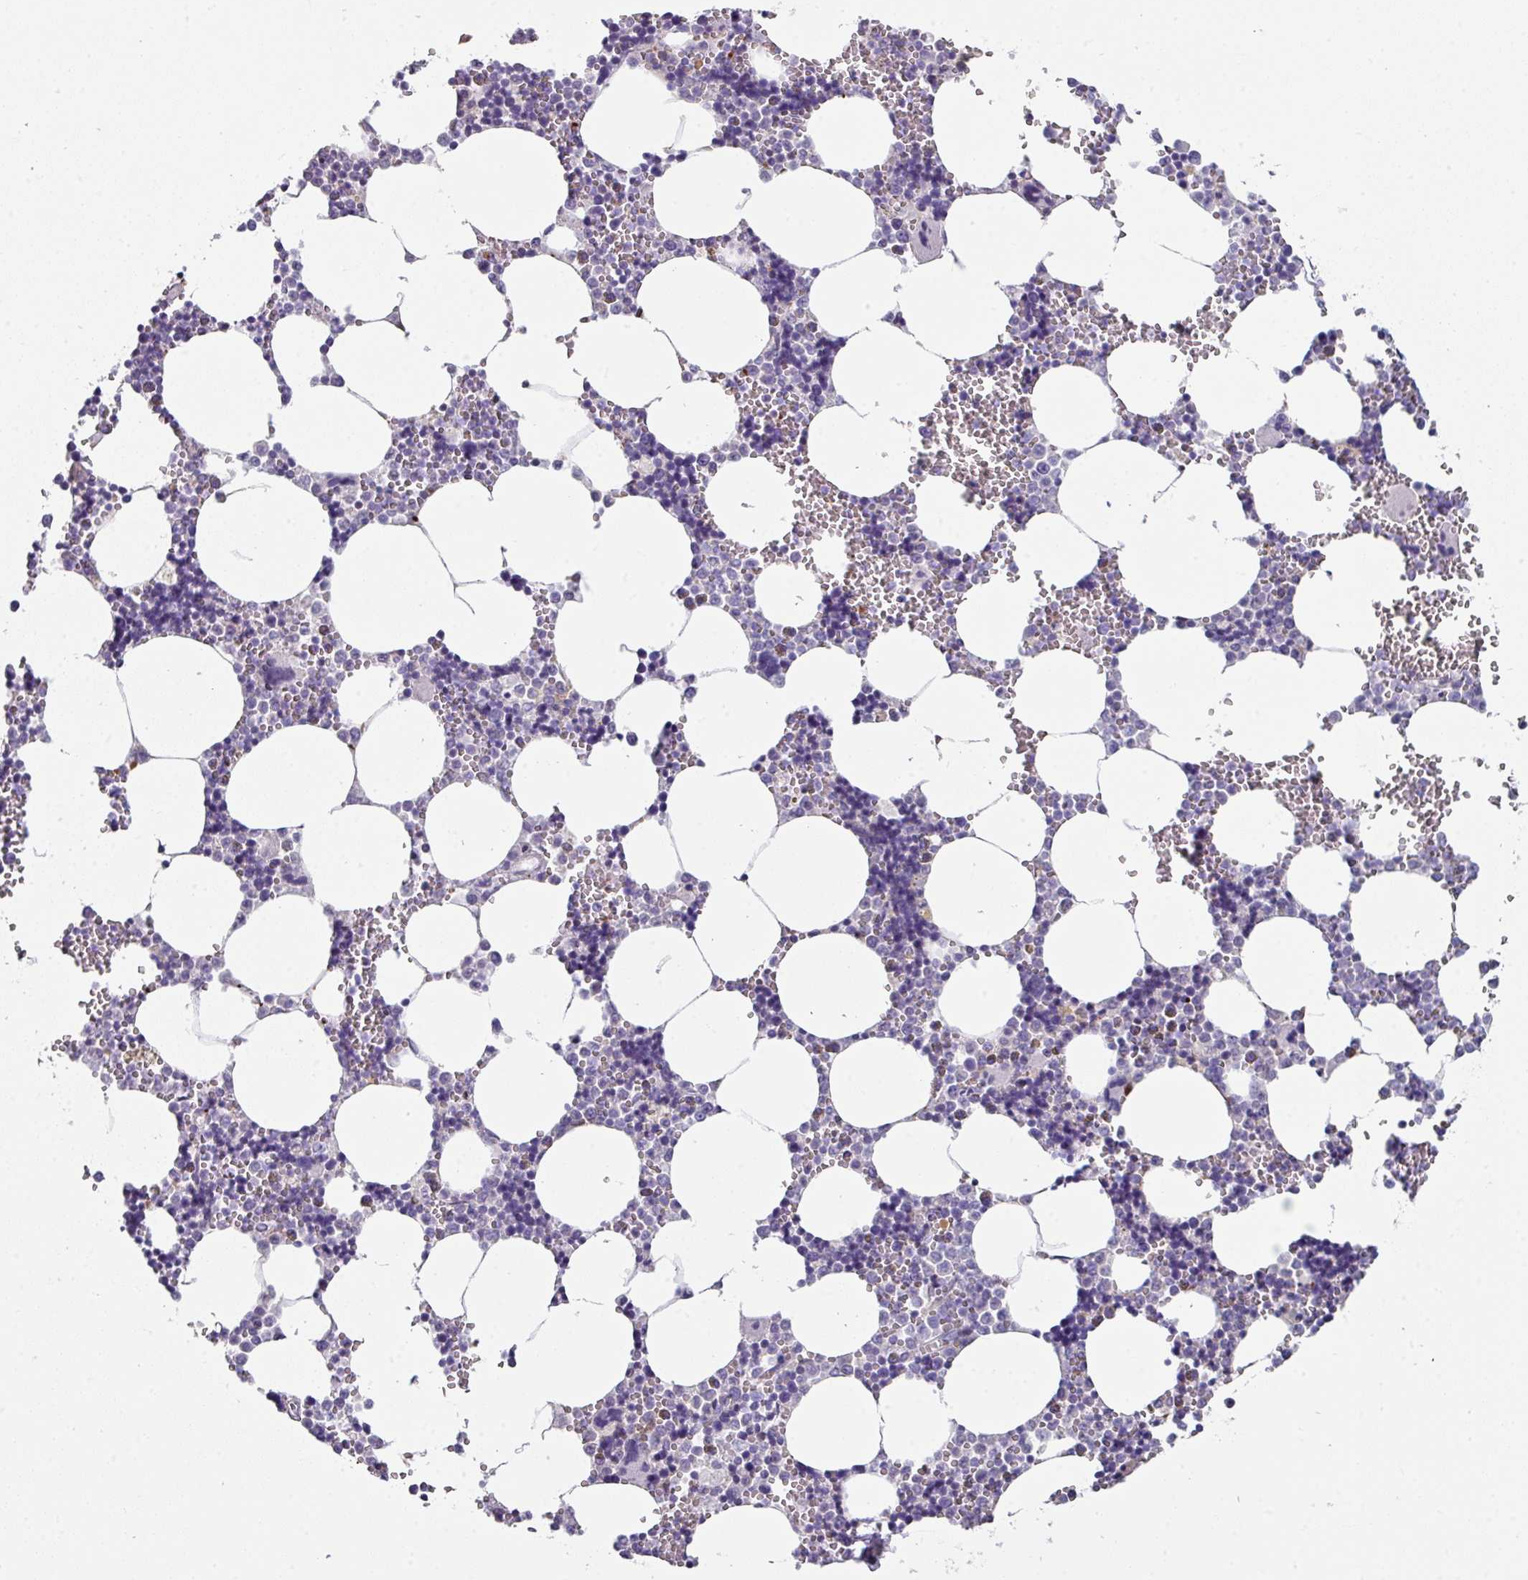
{"staining": {"intensity": "negative", "quantity": "none", "location": "none"}, "tissue": "bone marrow", "cell_type": "Hematopoietic cells", "image_type": "normal", "snomed": [{"axis": "morphology", "description": "Normal tissue, NOS"}, {"axis": "topography", "description": "Bone marrow"}], "caption": "Immunohistochemistry of normal human bone marrow exhibits no positivity in hematopoietic cells.", "gene": "DEFB115", "patient": {"sex": "male", "age": 54}}